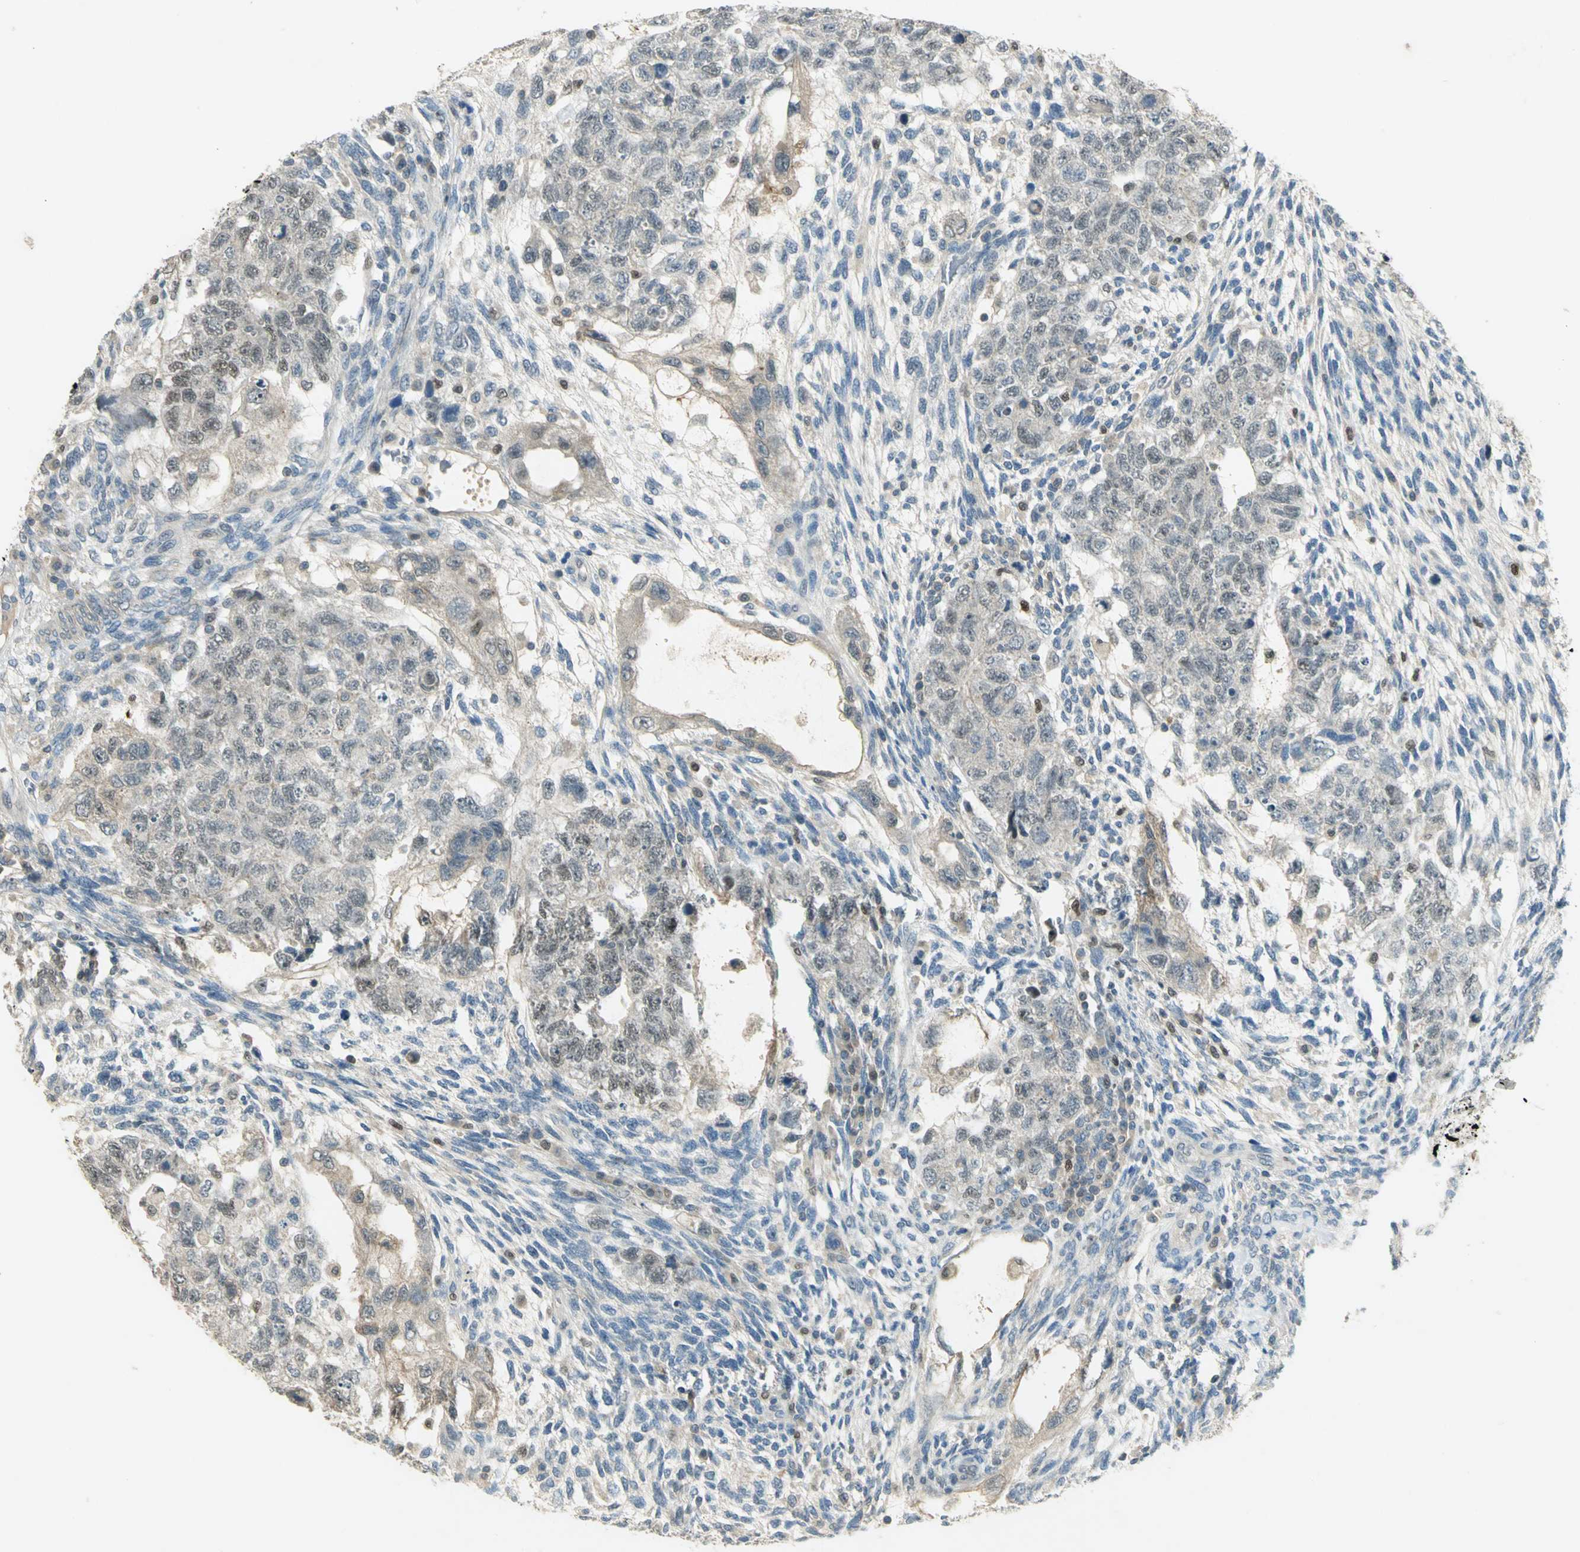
{"staining": {"intensity": "weak", "quantity": "<25%", "location": "cytoplasmic/membranous,nuclear"}, "tissue": "testis cancer", "cell_type": "Tumor cells", "image_type": "cancer", "snomed": [{"axis": "morphology", "description": "Normal tissue, NOS"}, {"axis": "morphology", "description": "Carcinoma, Embryonal, NOS"}, {"axis": "topography", "description": "Testis"}], "caption": "This is an immunohistochemistry image of testis cancer. There is no positivity in tumor cells.", "gene": "BIRC2", "patient": {"sex": "male", "age": 36}}